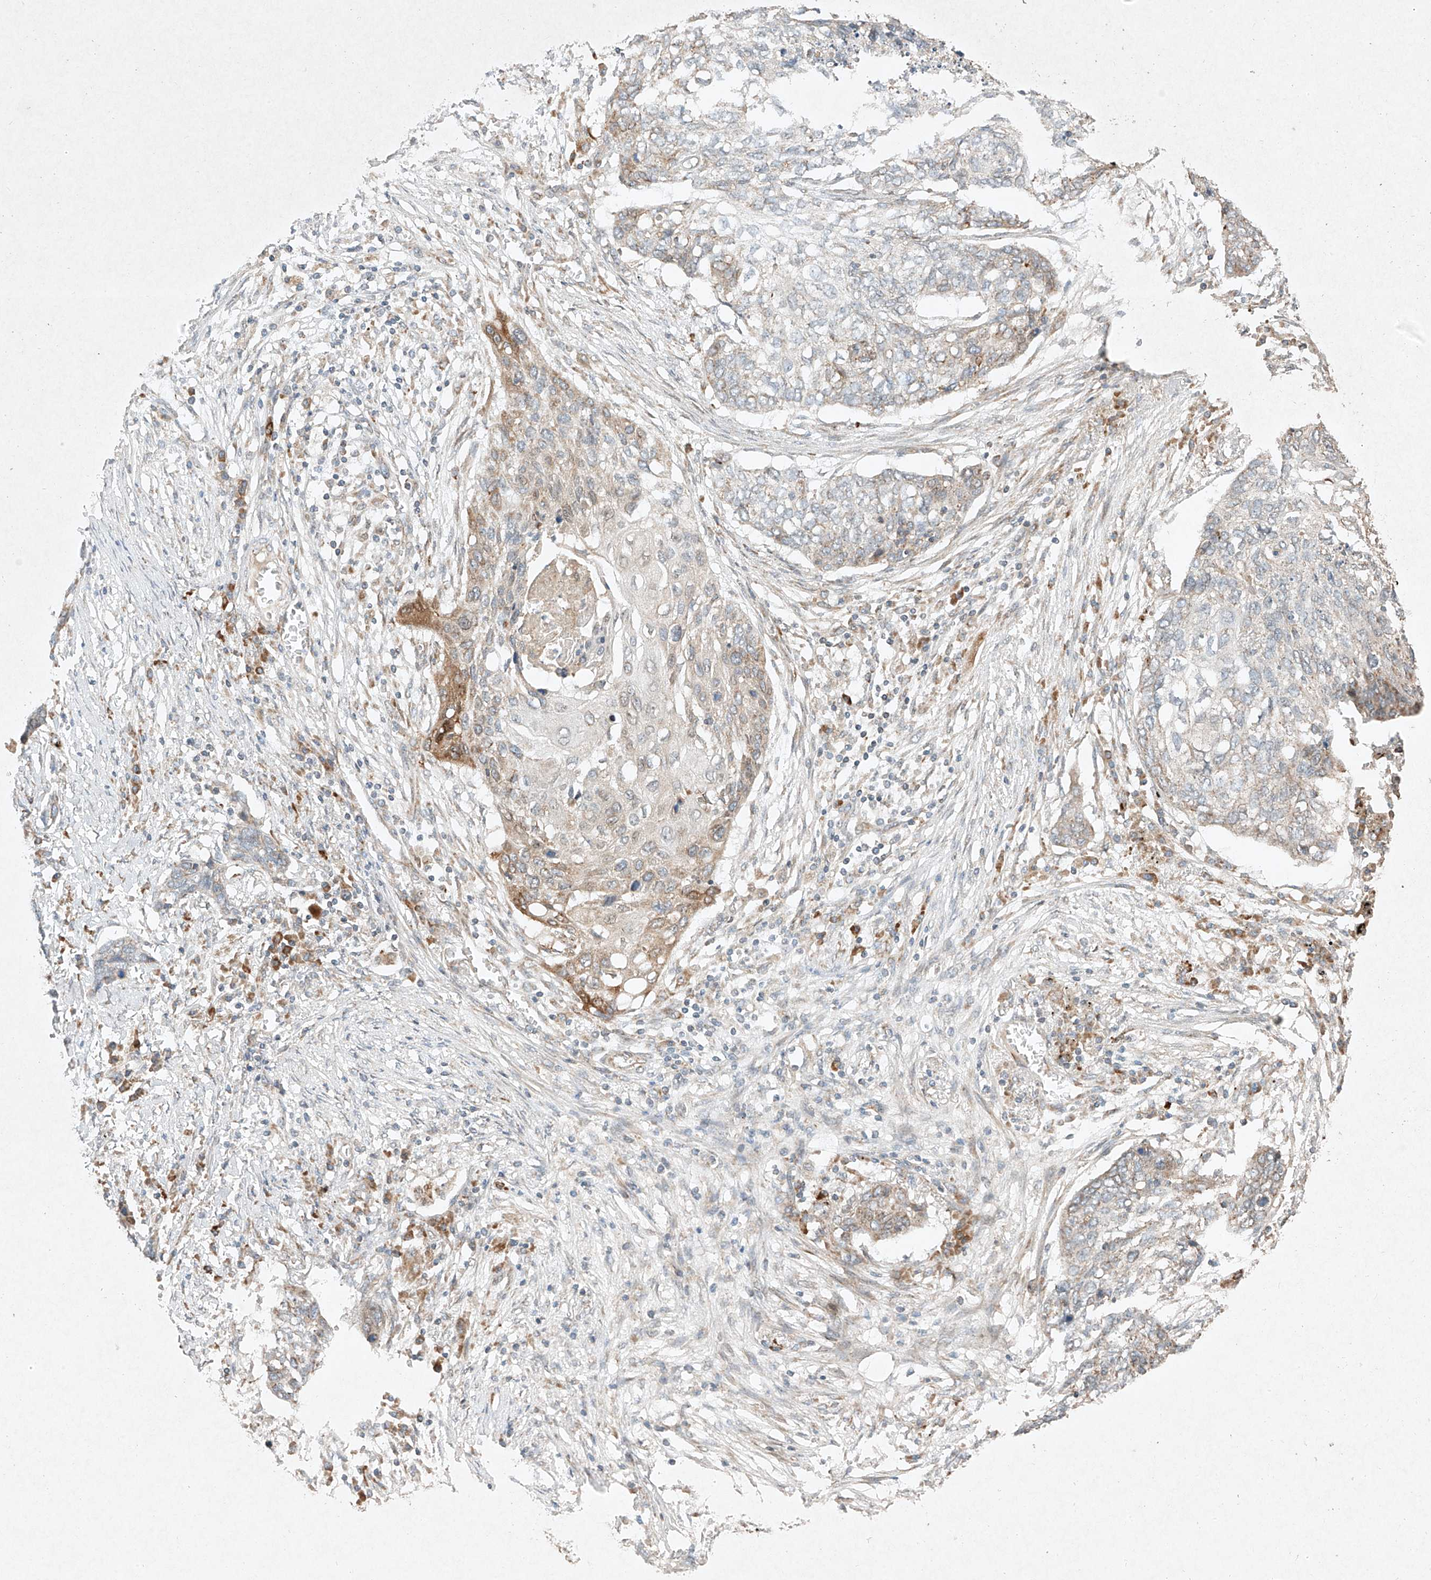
{"staining": {"intensity": "moderate", "quantity": "25%-75%", "location": "cytoplasmic/membranous"}, "tissue": "lung cancer", "cell_type": "Tumor cells", "image_type": "cancer", "snomed": [{"axis": "morphology", "description": "Squamous cell carcinoma, NOS"}, {"axis": "topography", "description": "Lung"}], "caption": "Human lung cancer (squamous cell carcinoma) stained for a protein (brown) displays moderate cytoplasmic/membranous positive expression in about 25%-75% of tumor cells.", "gene": "SEMA3B", "patient": {"sex": "female", "age": 63}}